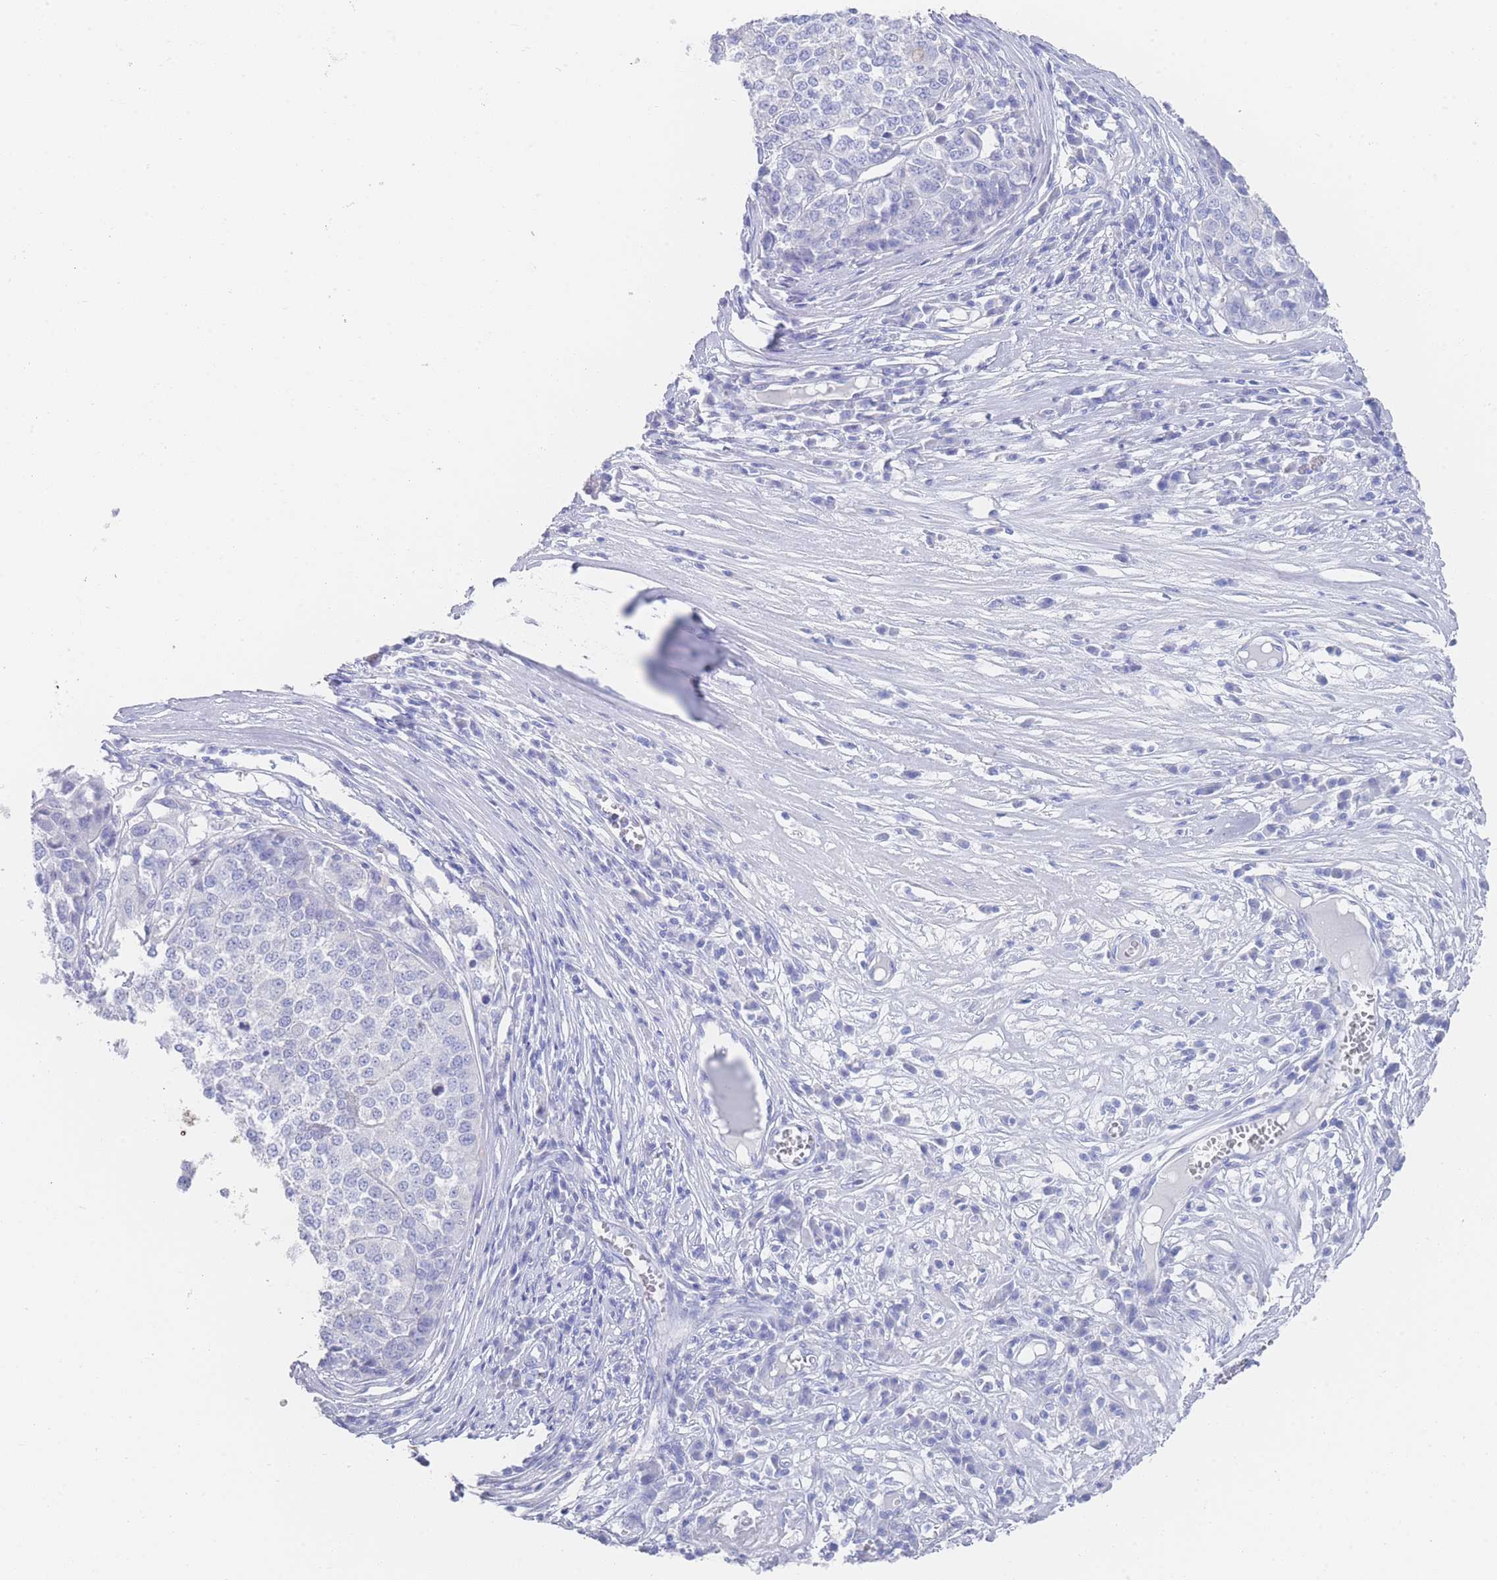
{"staining": {"intensity": "negative", "quantity": "none", "location": "none"}, "tissue": "melanoma", "cell_type": "Tumor cells", "image_type": "cancer", "snomed": [{"axis": "morphology", "description": "Malignant melanoma, Metastatic site"}, {"axis": "topography", "description": "Lymph node"}], "caption": "This is an IHC micrograph of human melanoma. There is no staining in tumor cells.", "gene": "LRRC37A", "patient": {"sex": "male", "age": 44}}